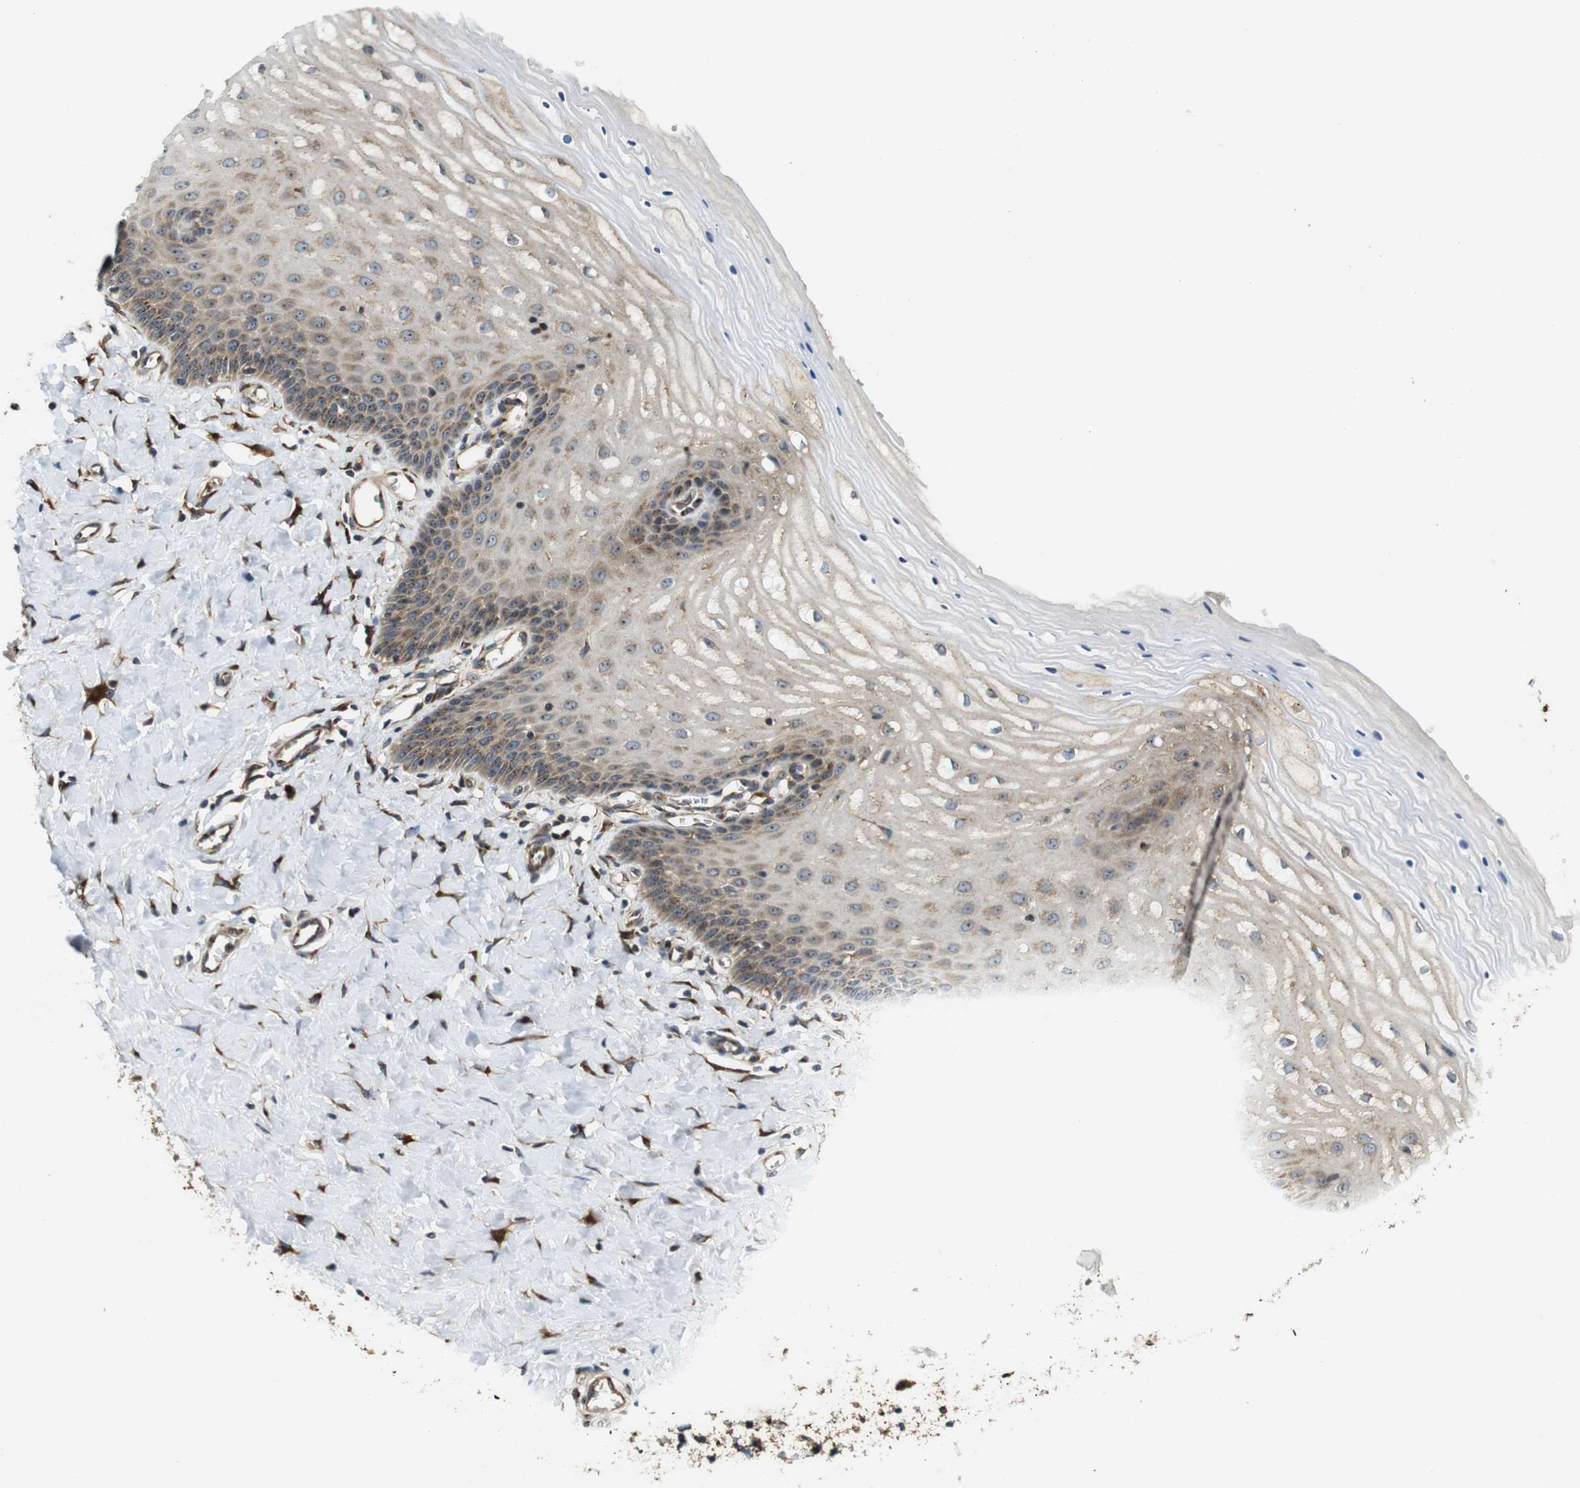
{"staining": {"intensity": "moderate", "quantity": ">75%", "location": "cytoplasmic/membranous"}, "tissue": "cervix", "cell_type": "Glandular cells", "image_type": "normal", "snomed": [{"axis": "morphology", "description": "Normal tissue, NOS"}, {"axis": "topography", "description": "Cervix"}], "caption": "Glandular cells exhibit medium levels of moderate cytoplasmic/membranous positivity in about >75% of cells in normal cervix. The staining was performed using DAB (3,3'-diaminobenzidine), with brown indicating positive protein expression. Nuclei are stained blue with hematoxylin.", "gene": "TMEM143", "patient": {"sex": "female", "age": 55}}